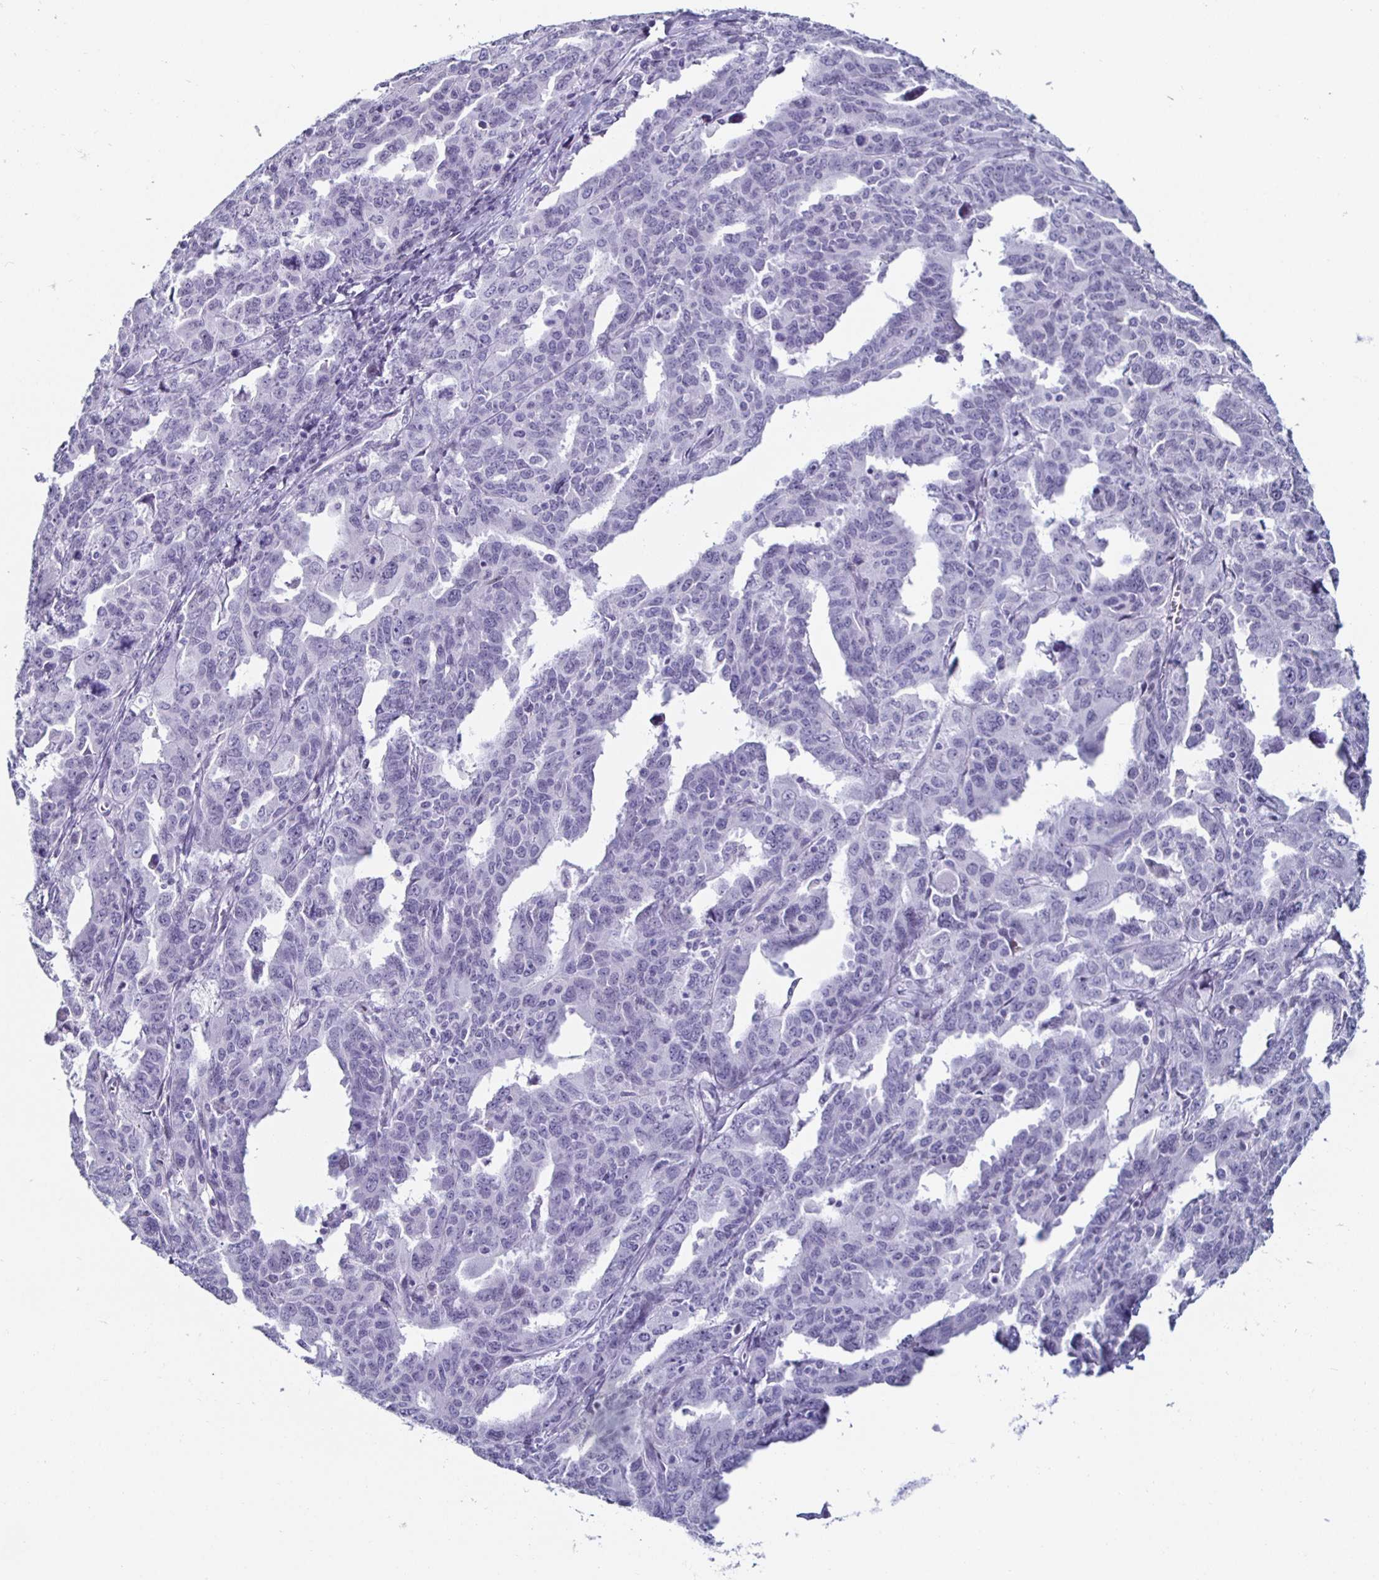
{"staining": {"intensity": "negative", "quantity": "none", "location": "none"}, "tissue": "ovarian cancer", "cell_type": "Tumor cells", "image_type": "cancer", "snomed": [{"axis": "morphology", "description": "Adenocarcinoma, NOS"}, {"axis": "morphology", "description": "Carcinoma, endometroid"}, {"axis": "topography", "description": "Ovary"}], "caption": "Ovarian endometroid carcinoma was stained to show a protein in brown. There is no significant positivity in tumor cells. (Immunohistochemistry, brightfield microscopy, high magnification).", "gene": "KRT4", "patient": {"sex": "female", "age": 72}}